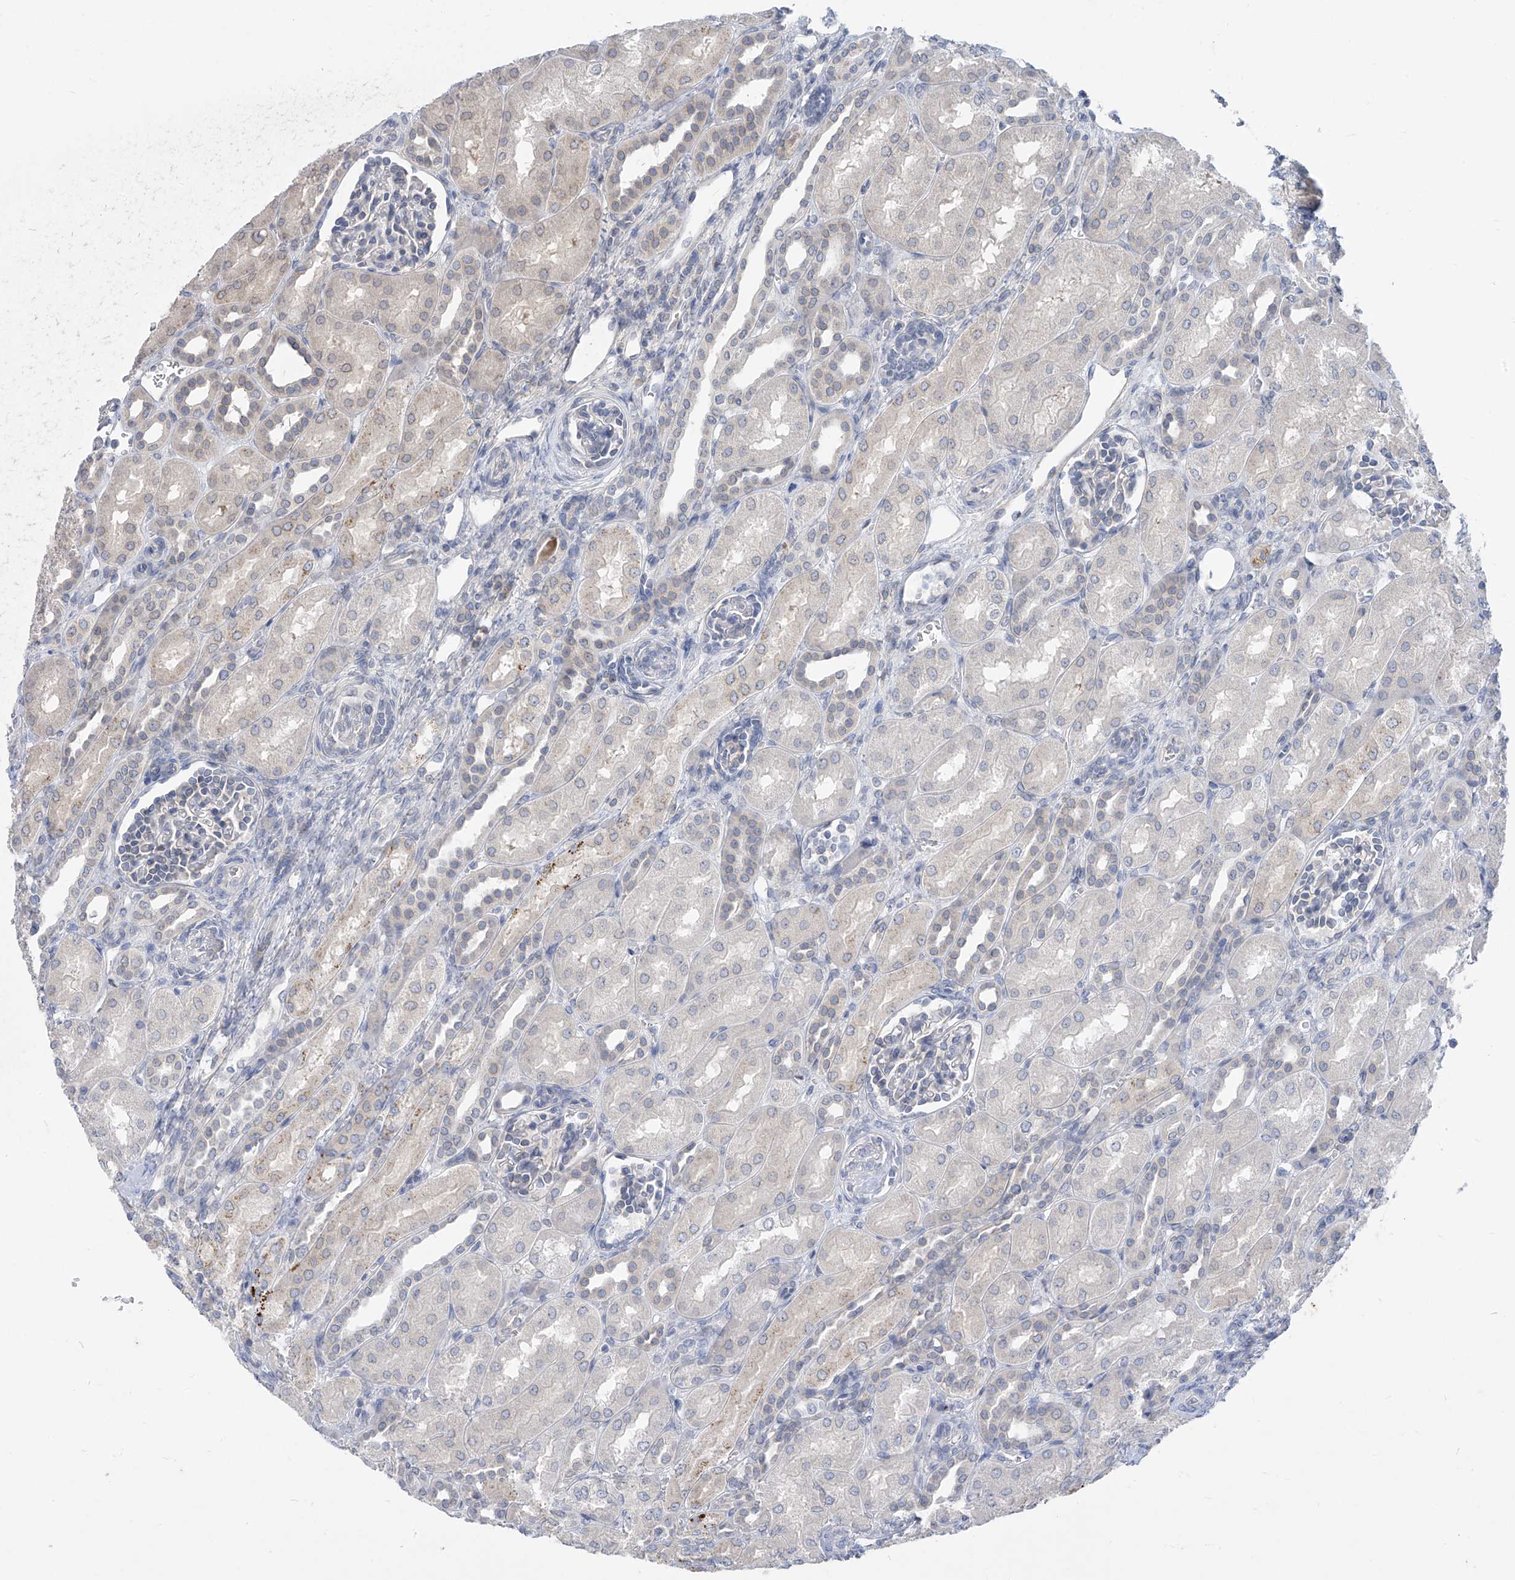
{"staining": {"intensity": "negative", "quantity": "none", "location": "none"}, "tissue": "kidney", "cell_type": "Cells in glomeruli", "image_type": "normal", "snomed": [{"axis": "morphology", "description": "Normal tissue, NOS"}, {"axis": "morphology", "description": "Neoplasm, malignant, NOS"}, {"axis": "topography", "description": "Kidney"}], "caption": "This is an immunohistochemistry (IHC) micrograph of normal kidney. There is no positivity in cells in glomeruli.", "gene": "KRTAP25", "patient": {"sex": "female", "age": 1}}